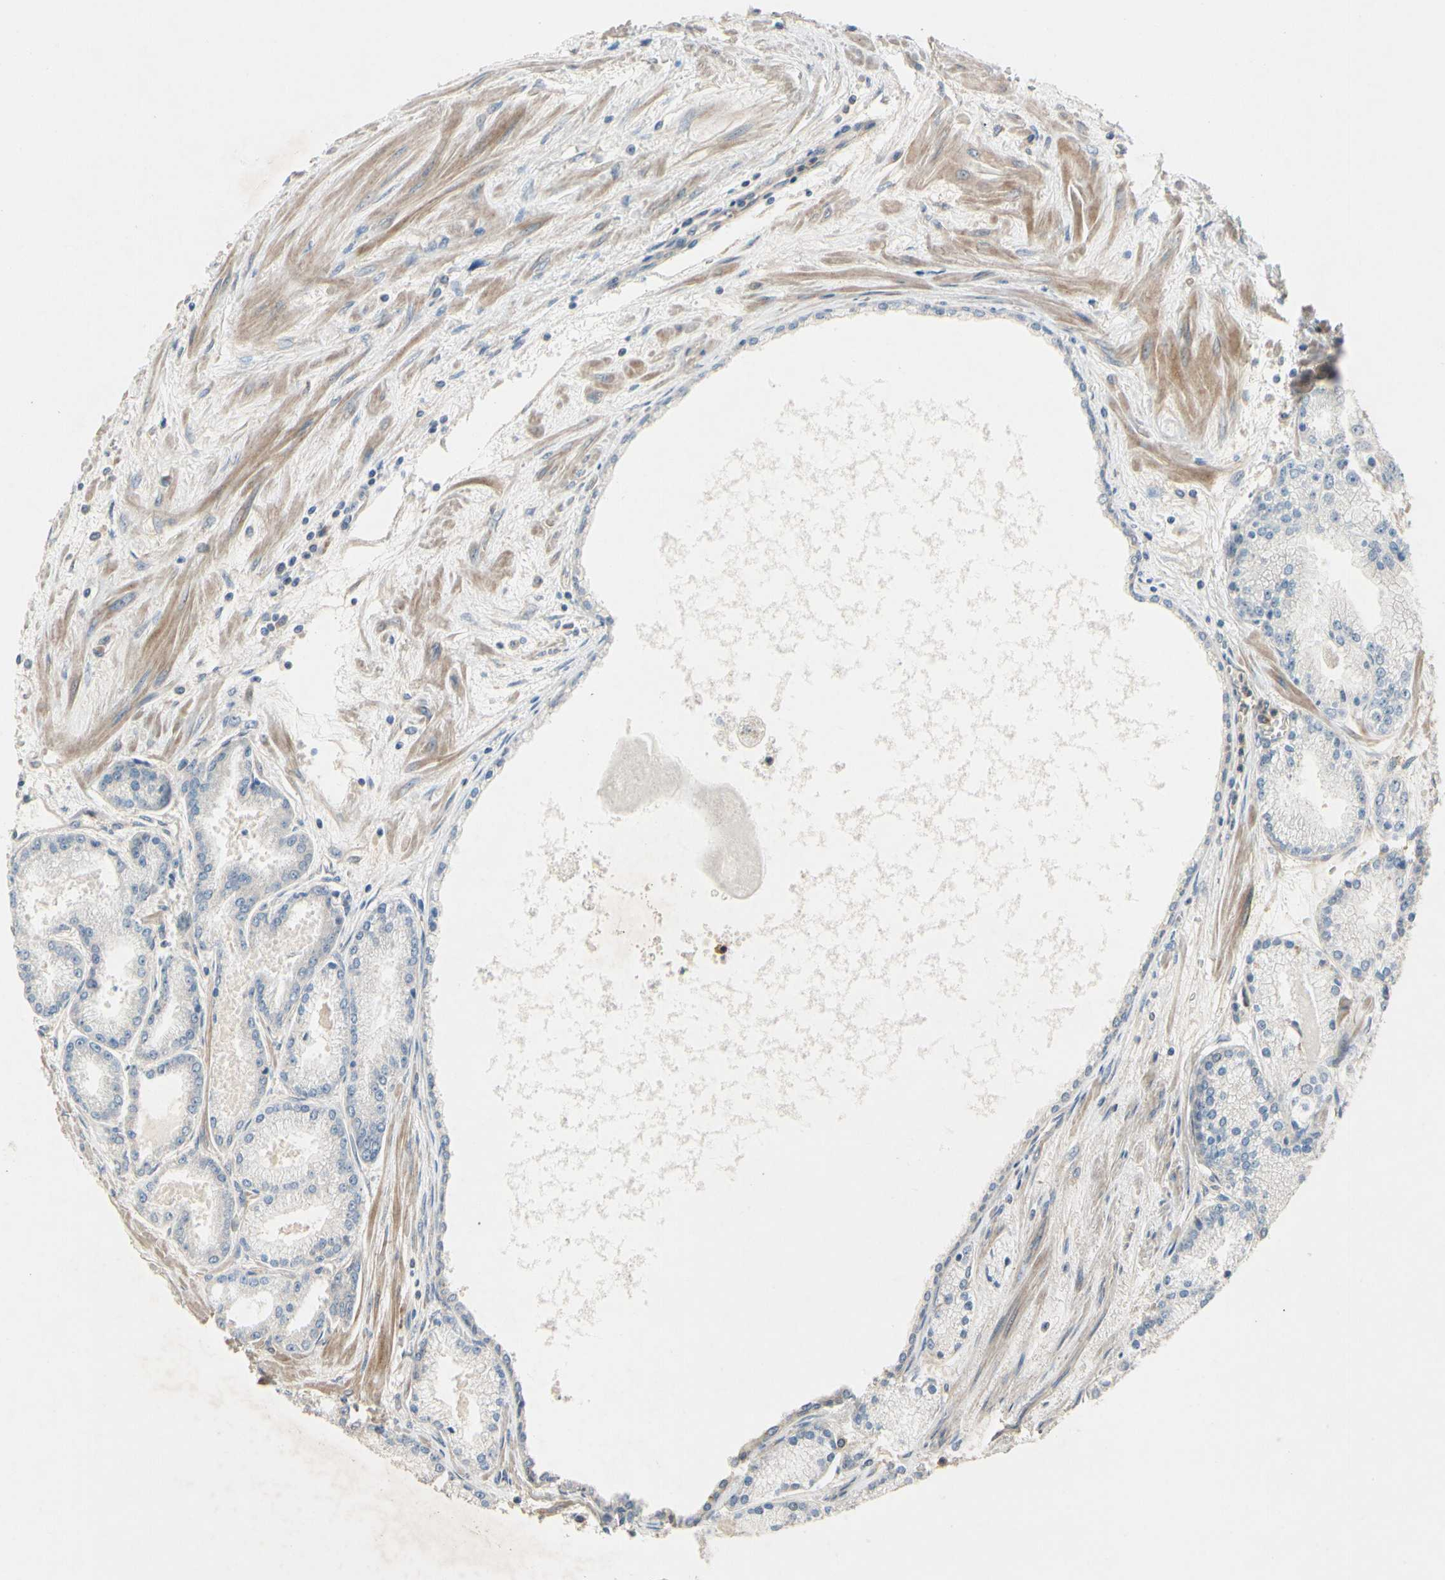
{"staining": {"intensity": "negative", "quantity": "none", "location": "none"}, "tissue": "prostate cancer", "cell_type": "Tumor cells", "image_type": "cancer", "snomed": [{"axis": "morphology", "description": "Adenocarcinoma, High grade"}, {"axis": "topography", "description": "Prostate"}], "caption": "Tumor cells are negative for brown protein staining in prostate cancer.", "gene": "SIGLEC5", "patient": {"sex": "male", "age": 61}}